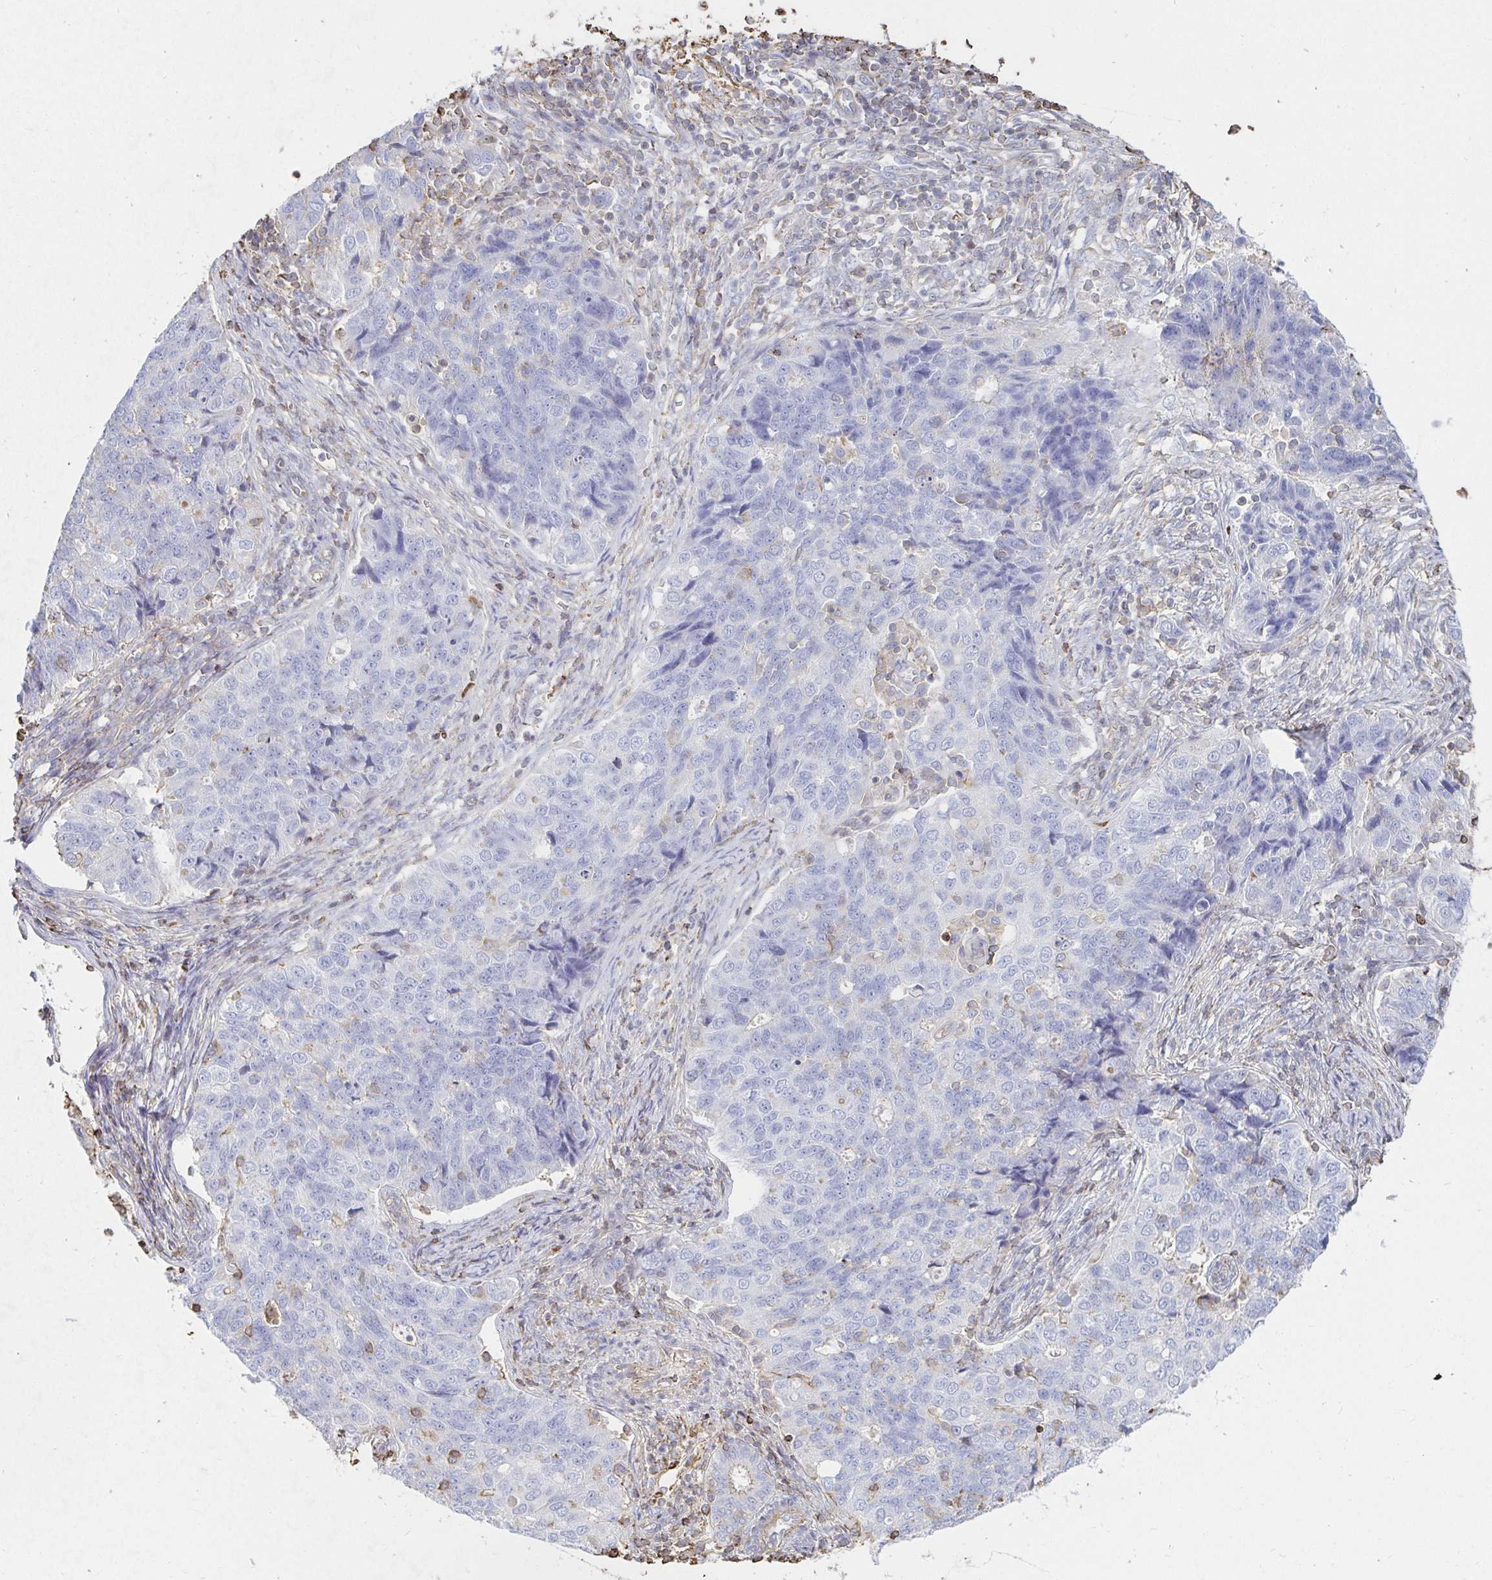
{"staining": {"intensity": "negative", "quantity": "none", "location": "none"}, "tissue": "endometrial cancer", "cell_type": "Tumor cells", "image_type": "cancer", "snomed": [{"axis": "morphology", "description": "Adenocarcinoma, NOS"}, {"axis": "topography", "description": "Endometrium"}], "caption": "High magnification brightfield microscopy of endometrial adenocarcinoma stained with DAB (3,3'-diaminobenzidine) (brown) and counterstained with hematoxylin (blue): tumor cells show no significant expression.", "gene": "PTPN14", "patient": {"sex": "female", "age": 43}}